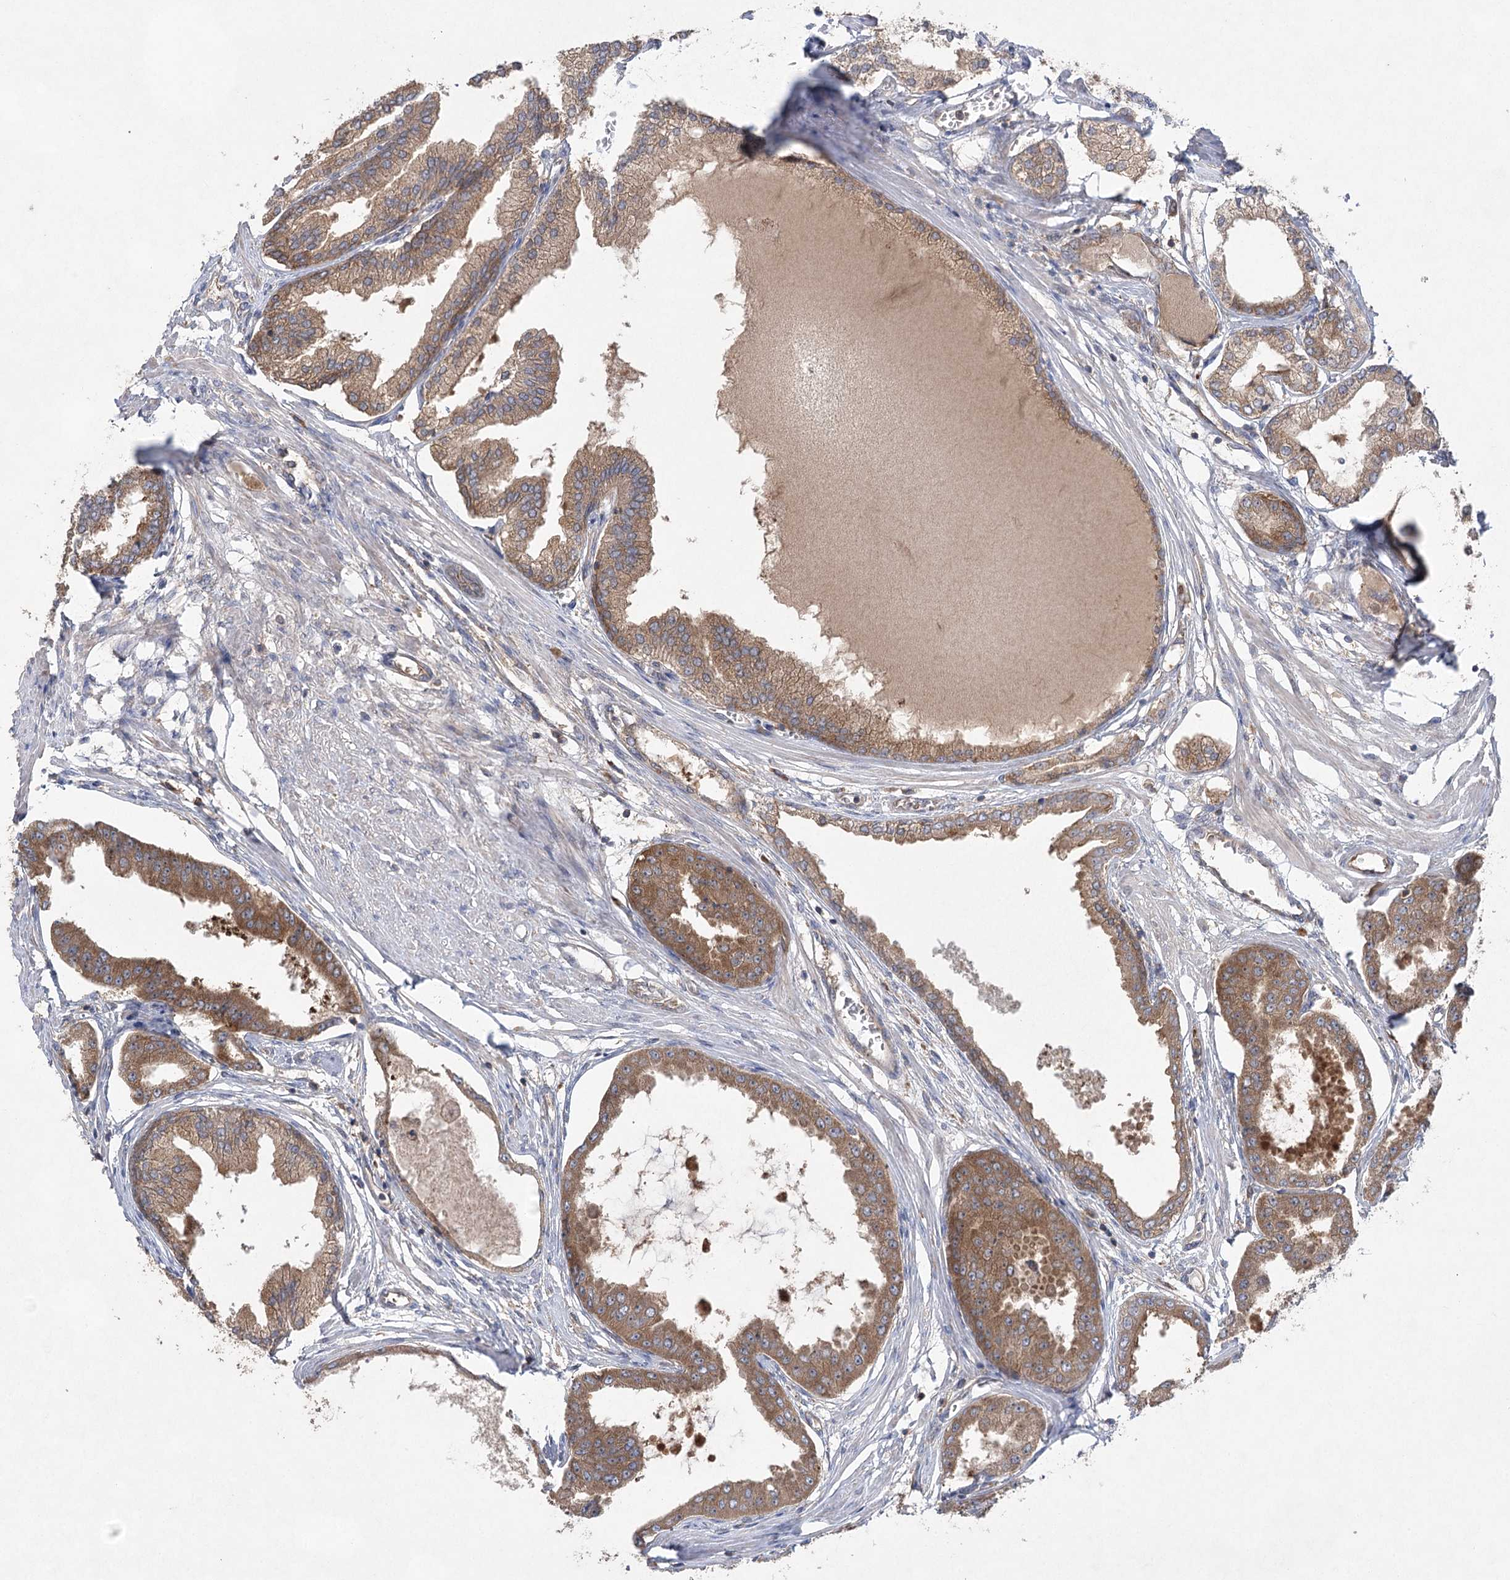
{"staining": {"intensity": "moderate", "quantity": ">75%", "location": "cytoplasmic/membranous"}, "tissue": "prostate cancer", "cell_type": "Tumor cells", "image_type": "cancer", "snomed": [{"axis": "morphology", "description": "Adenocarcinoma, Low grade"}, {"axis": "topography", "description": "Prostate"}], "caption": "Moderate cytoplasmic/membranous staining is identified in about >75% of tumor cells in prostate adenocarcinoma (low-grade). (DAB (3,3'-diaminobenzidine) = brown stain, brightfield microscopy at high magnification).", "gene": "EIF3A", "patient": {"sex": "male", "age": 63}}